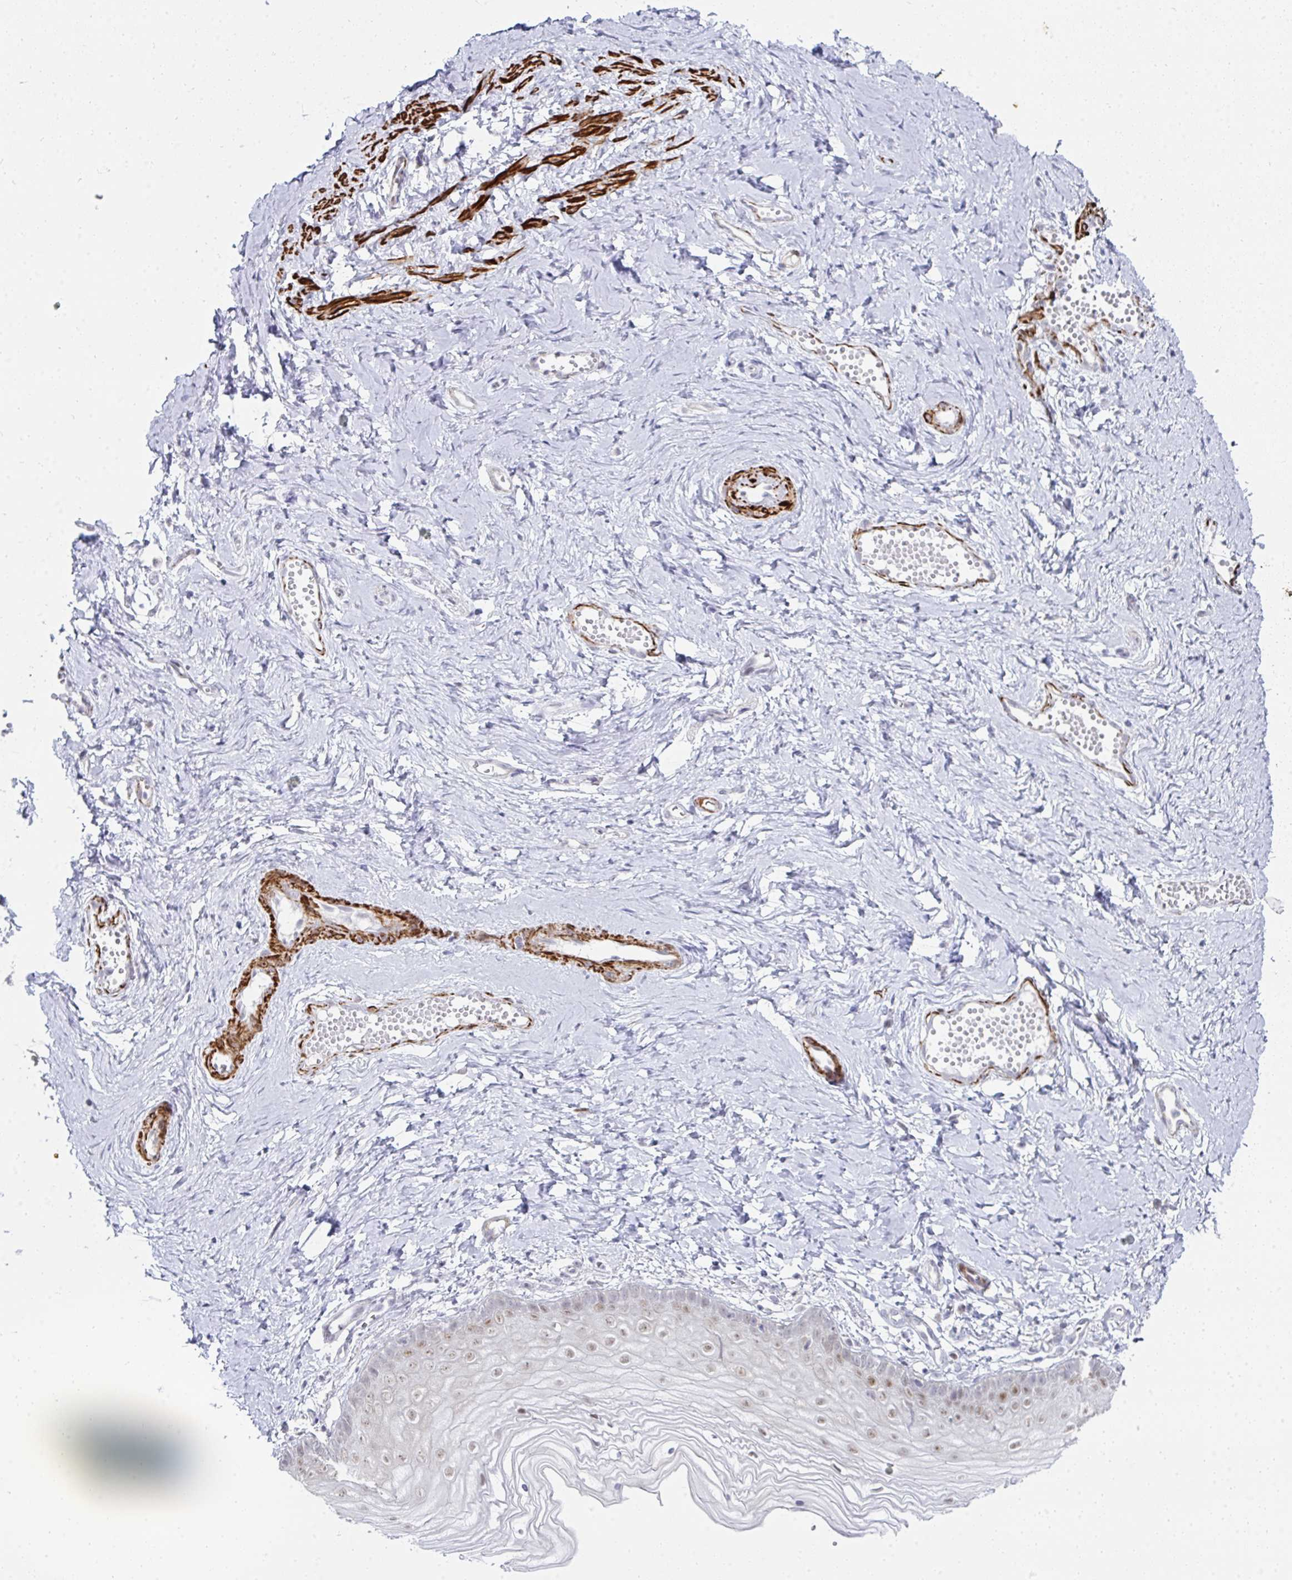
{"staining": {"intensity": "moderate", "quantity": "25%-75%", "location": "nuclear"}, "tissue": "vagina", "cell_type": "Squamous epithelial cells", "image_type": "normal", "snomed": [{"axis": "morphology", "description": "Normal tissue, NOS"}, {"axis": "topography", "description": "Vagina"}], "caption": "Protein expression analysis of unremarkable vagina demonstrates moderate nuclear staining in about 25%-75% of squamous epithelial cells.", "gene": "GINS2", "patient": {"sex": "female", "age": 38}}